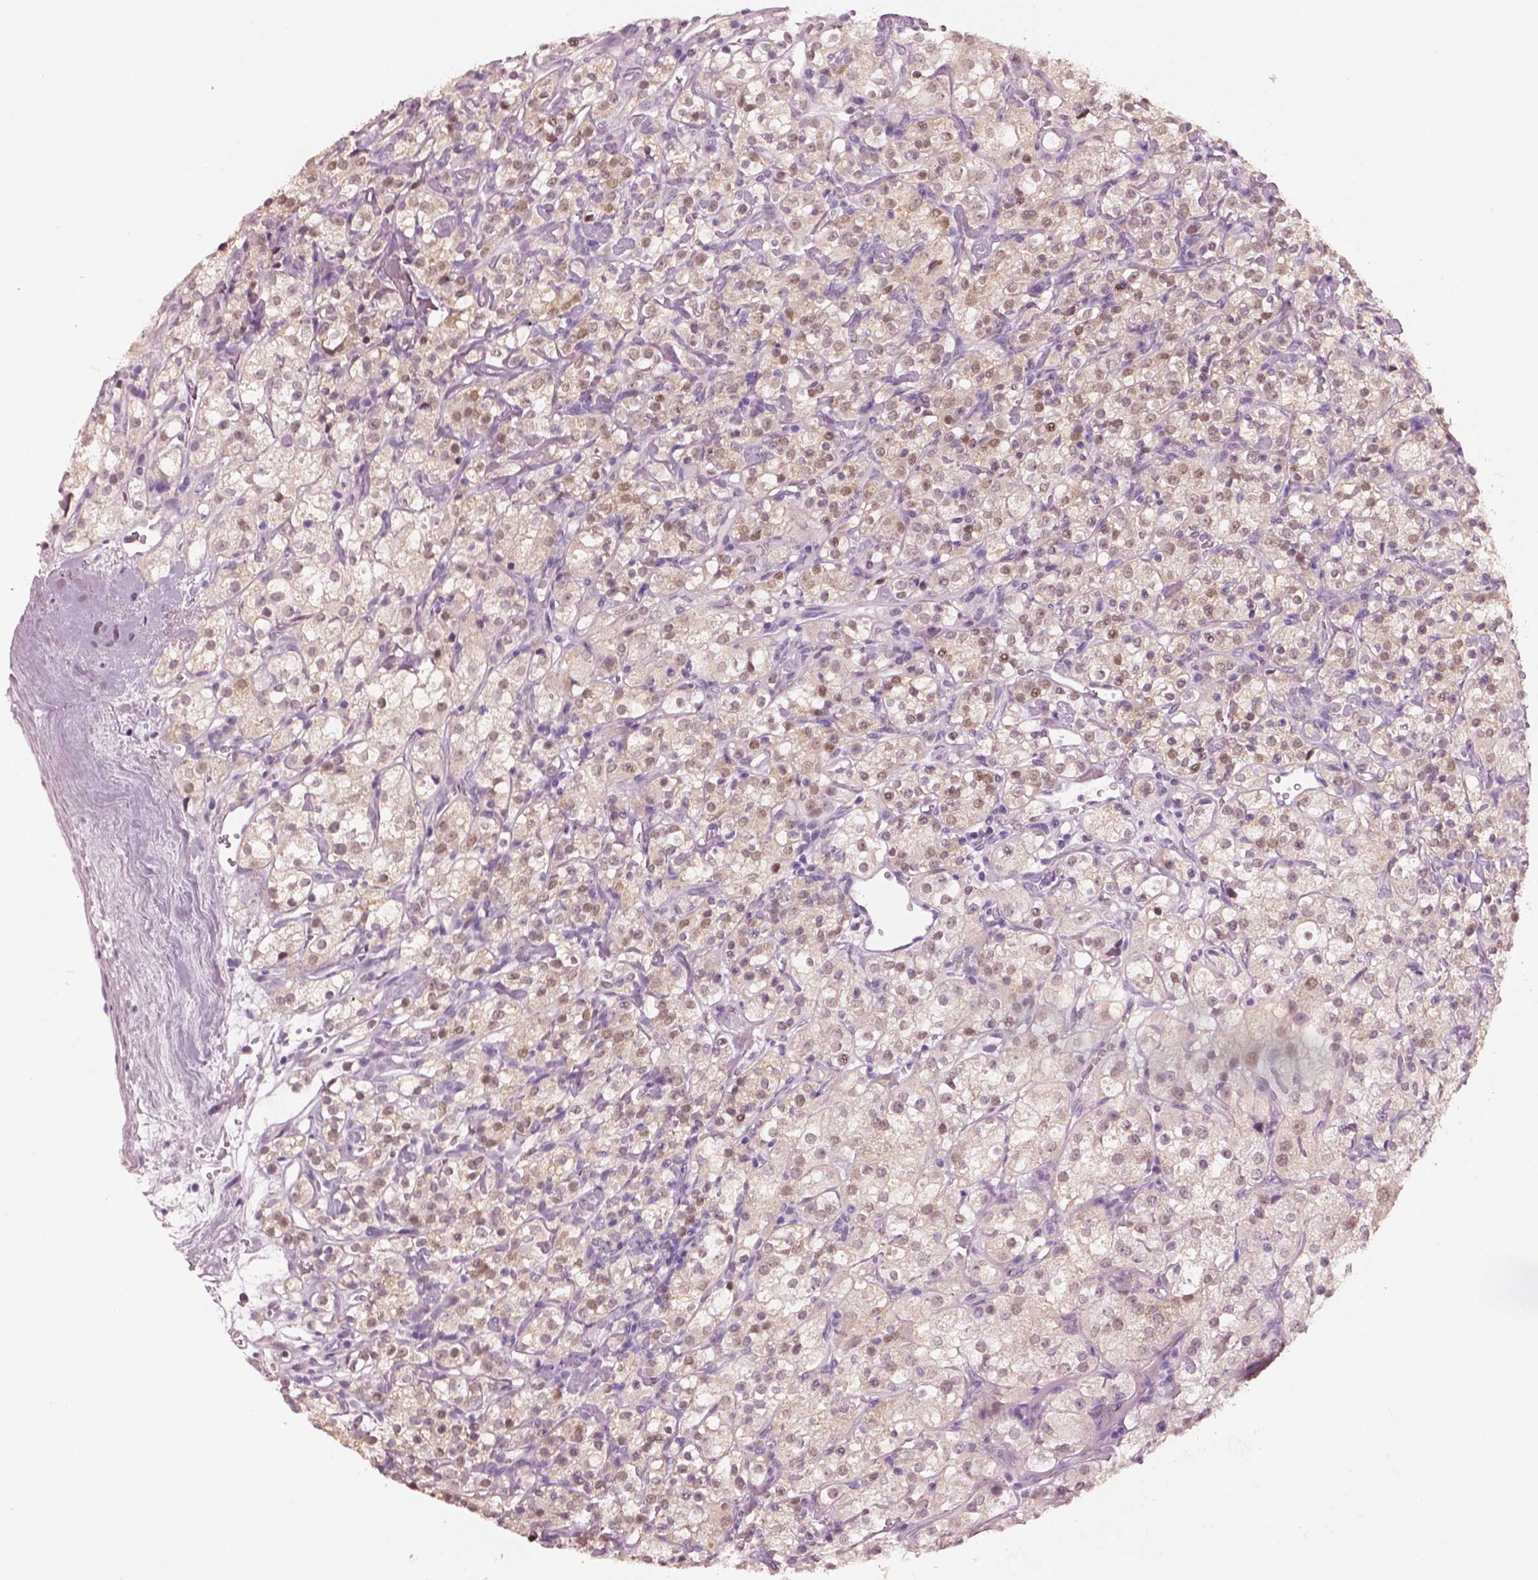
{"staining": {"intensity": "moderate", "quantity": "<25%", "location": "cytoplasmic/membranous,nuclear"}, "tissue": "renal cancer", "cell_type": "Tumor cells", "image_type": "cancer", "snomed": [{"axis": "morphology", "description": "Adenocarcinoma, NOS"}, {"axis": "topography", "description": "Kidney"}], "caption": "Protein analysis of adenocarcinoma (renal) tissue shows moderate cytoplasmic/membranous and nuclear expression in approximately <25% of tumor cells.", "gene": "ELSPBP1", "patient": {"sex": "male", "age": 77}}